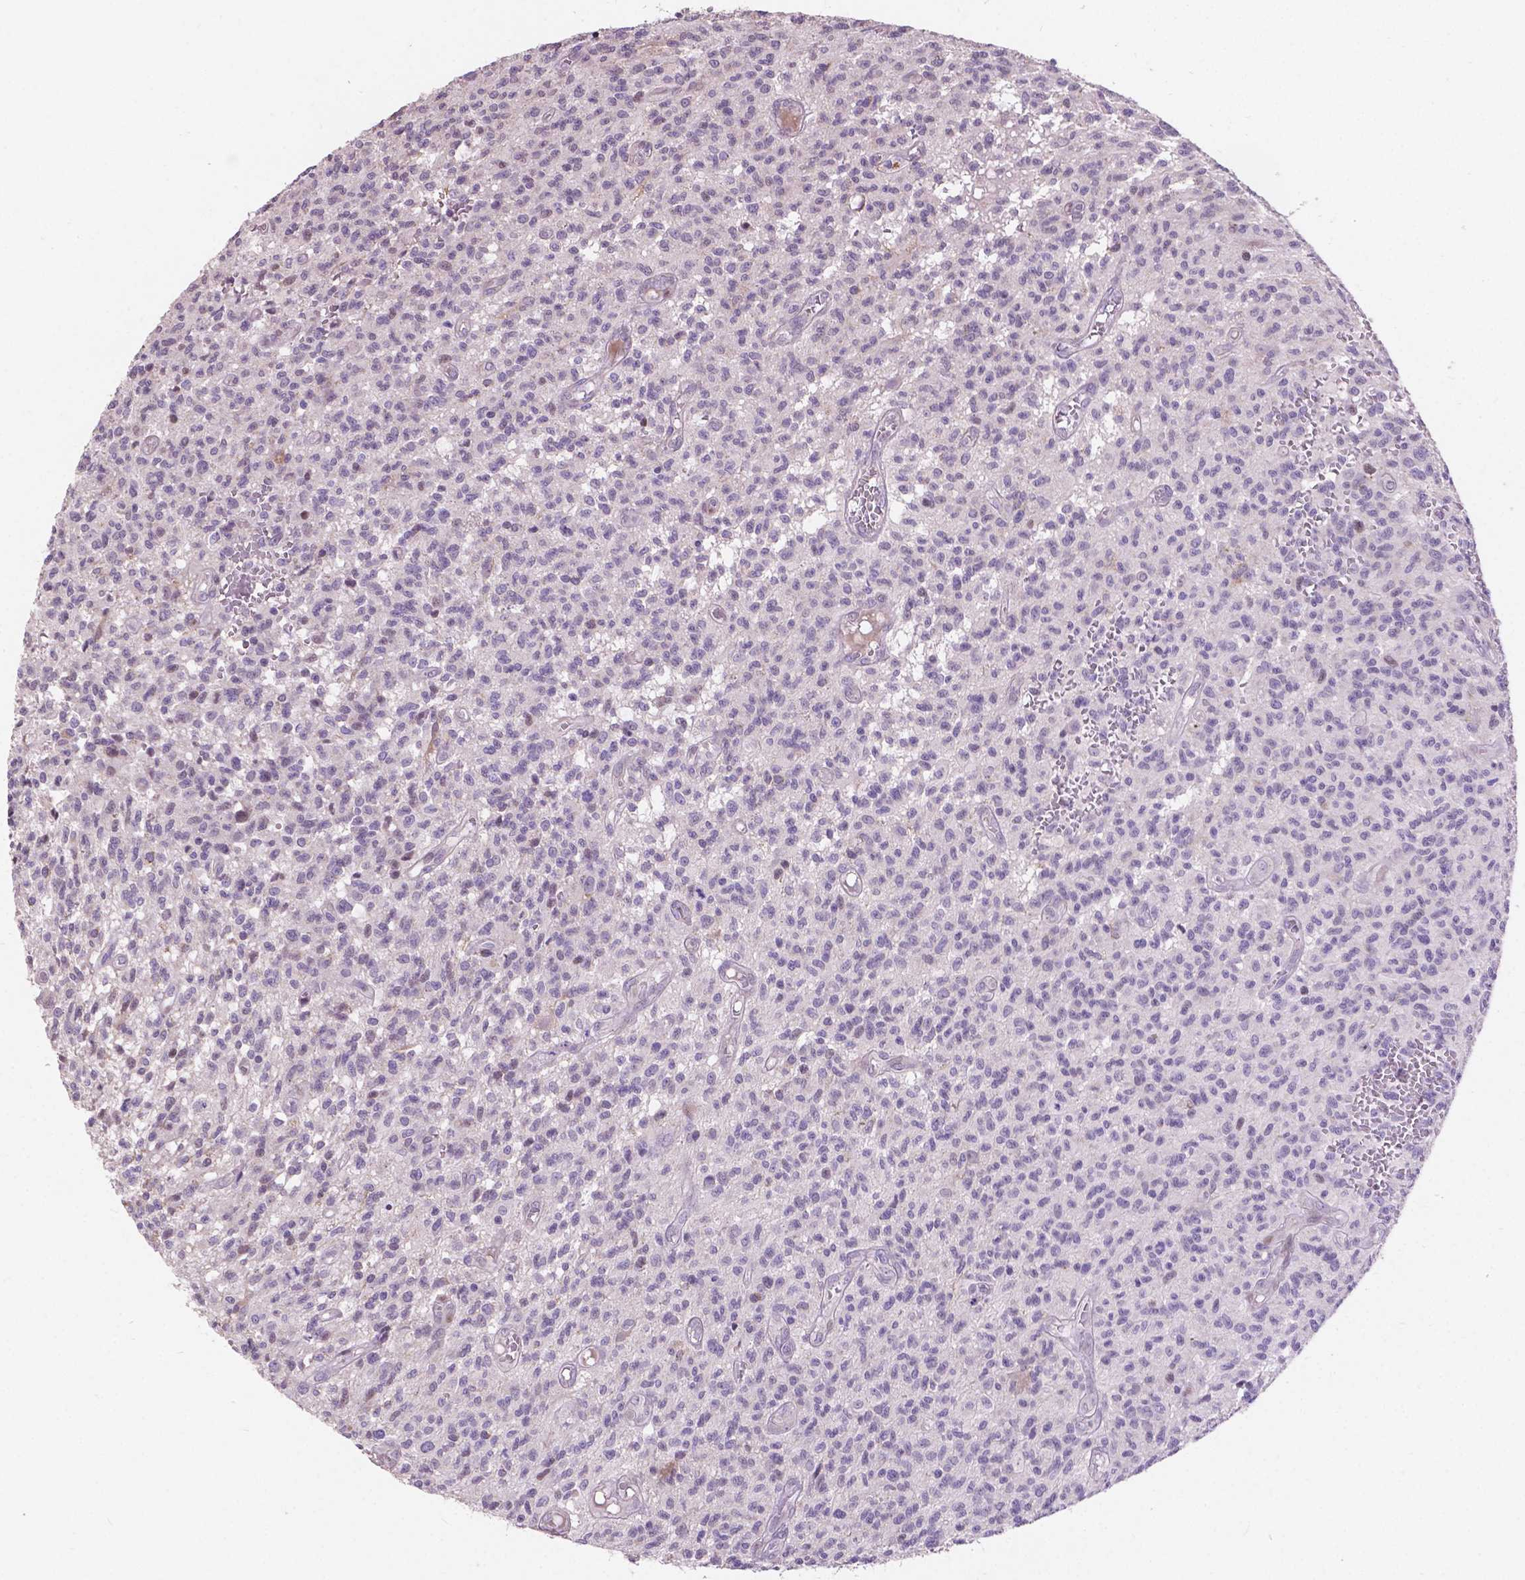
{"staining": {"intensity": "negative", "quantity": "none", "location": "none"}, "tissue": "glioma", "cell_type": "Tumor cells", "image_type": "cancer", "snomed": [{"axis": "morphology", "description": "Glioma, malignant, Low grade"}, {"axis": "topography", "description": "Brain"}], "caption": "IHC of human glioma shows no expression in tumor cells. (DAB immunohistochemistry visualized using brightfield microscopy, high magnification).", "gene": "MYH14", "patient": {"sex": "male", "age": 64}}